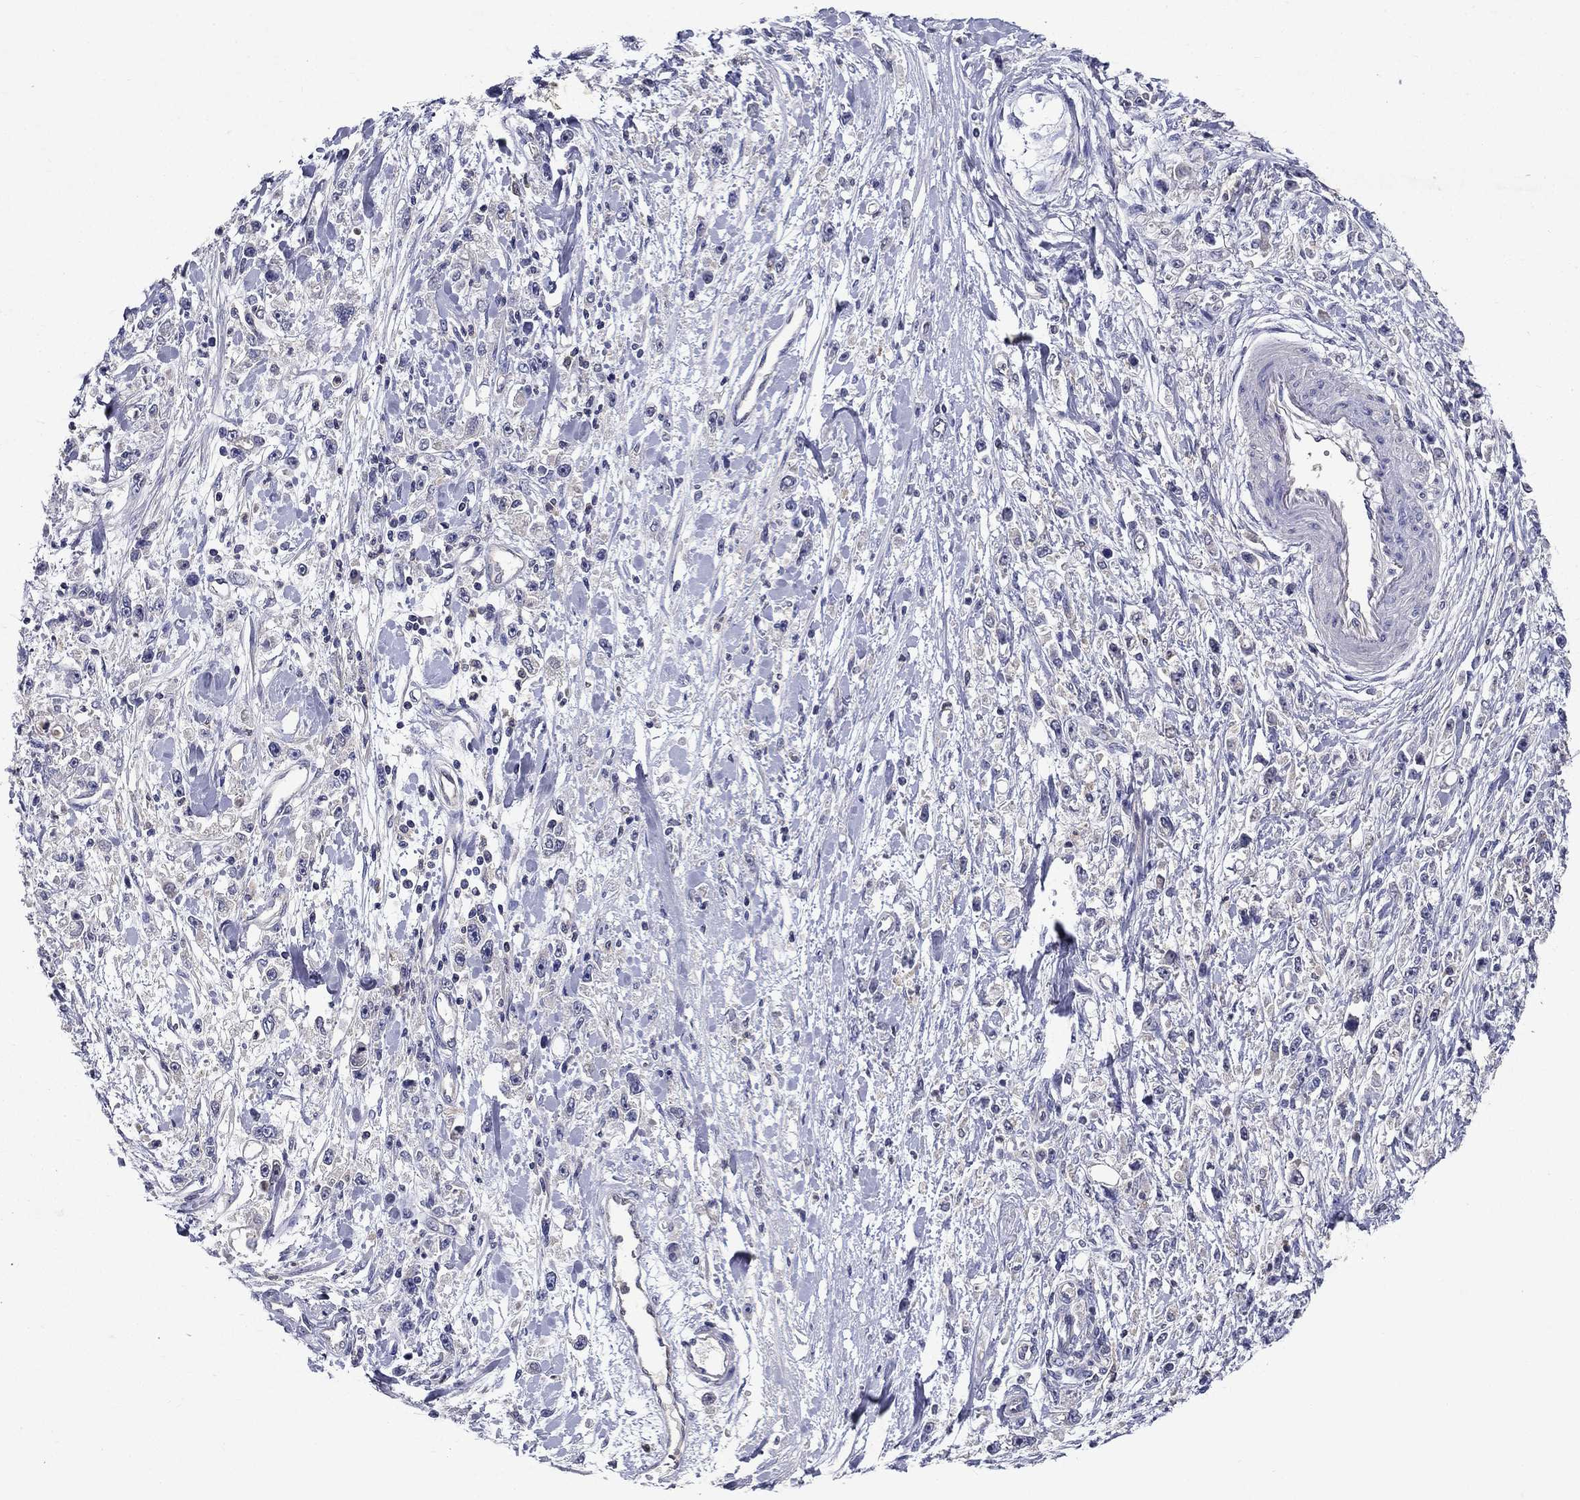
{"staining": {"intensity": "negative", "quantity": "none", "location": "none"}, "tissue": "stomach cancer", "cell_type": "Tumor cells", "image_type": "cancer", "snomed": [{"axis": "morphology", "description": "Adenocarcinoma, NOS"}, {"axis": "topography", "description": "Stomach"}], "caption": "Immunohistochemistry (IHC) of human stomach cancer (adenocarcinoma) shows no staining in tumor cells.", "gene": "GLTP", "patient": {"sex": "female", "age": 59}}